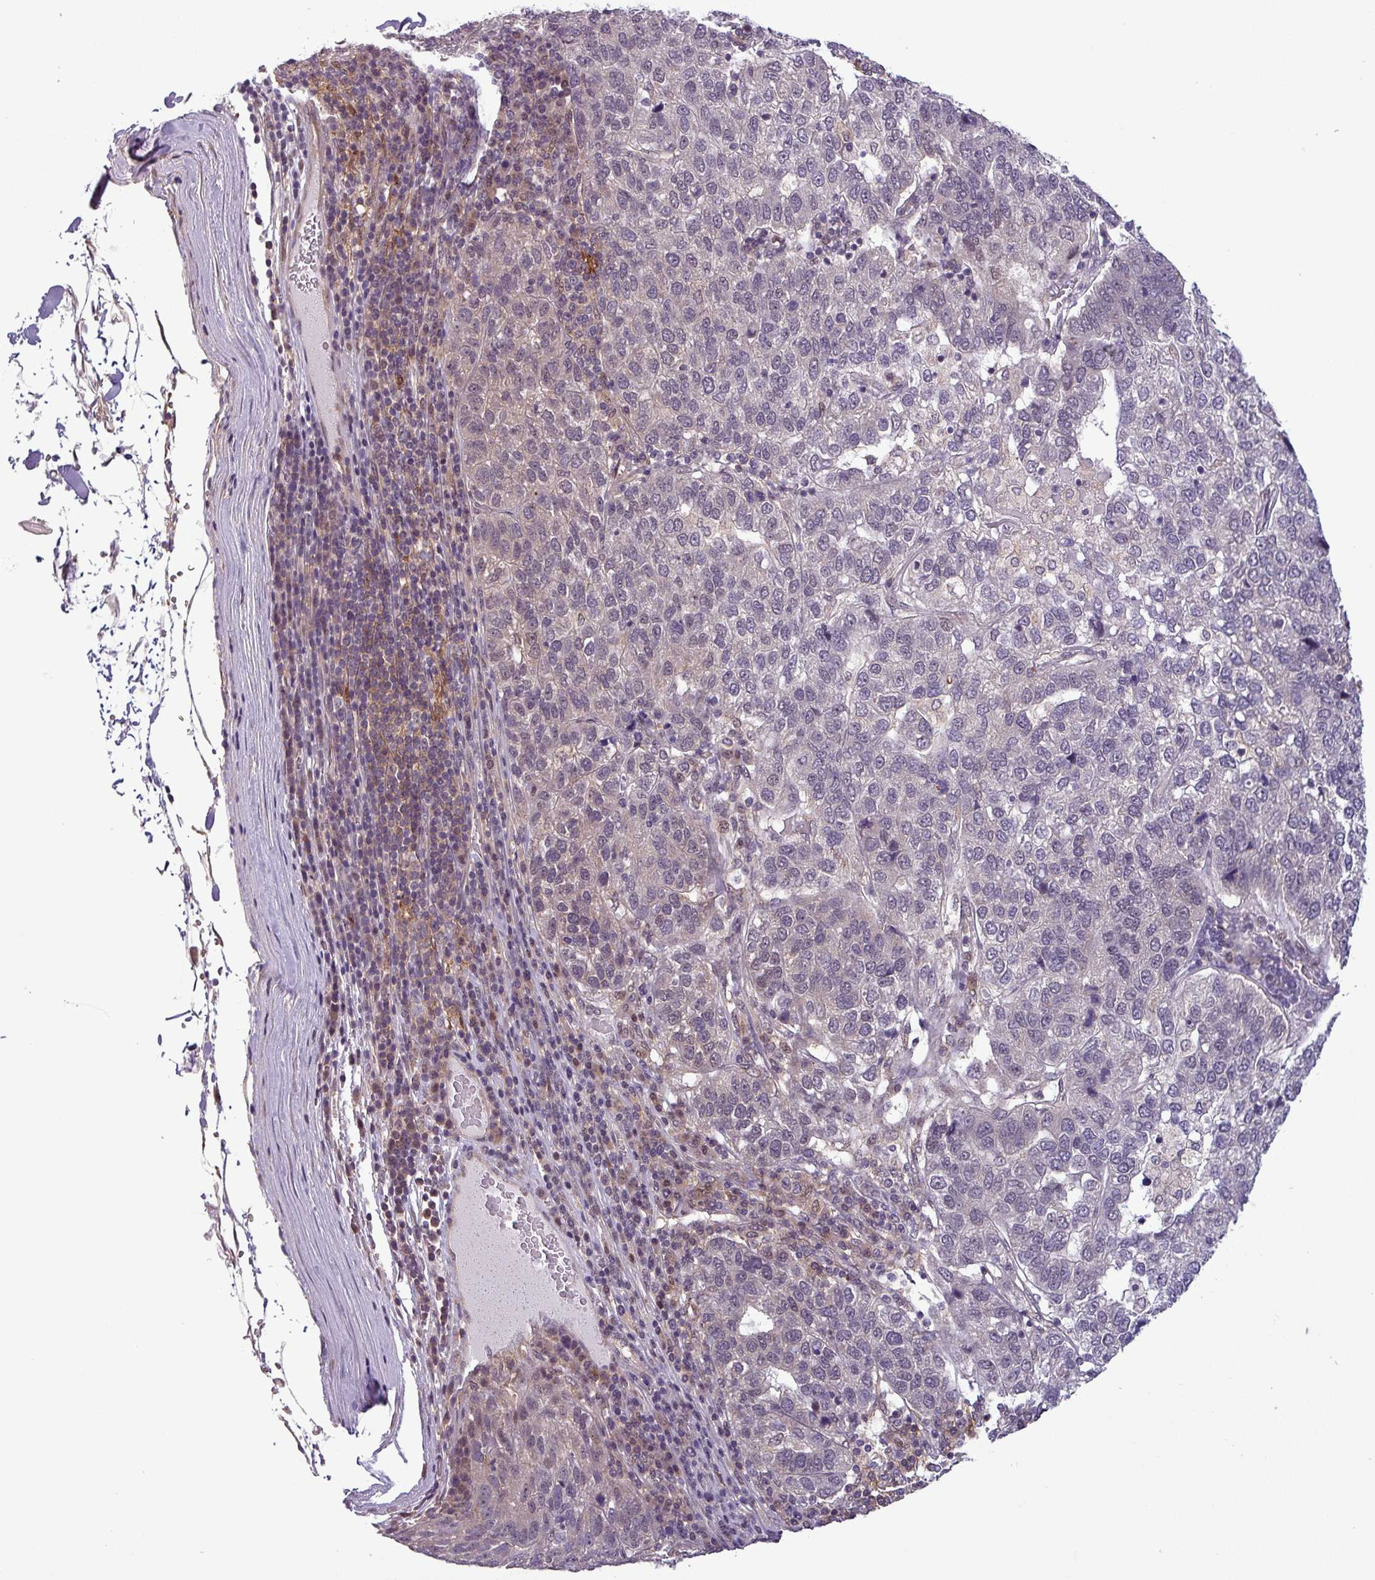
{"staining": {"intensity": "negative", "quantity": "none", "location": "none"}, "tissue": "pancreatic cancer", "cell_type": "Tumor cells", "image_type": "cancer", "snomed": [{"axis": "morphology", "description": "Adenocarcinoma, NOS"}, {"axis": "topography", "description": "Pancreas"}], "caption": "Tumor cells are negative for brown protein staining in adenocarcinoma (pancreatic).", "gene": "NPFFR1", "patient": {"sex": "female", "age": 61}}